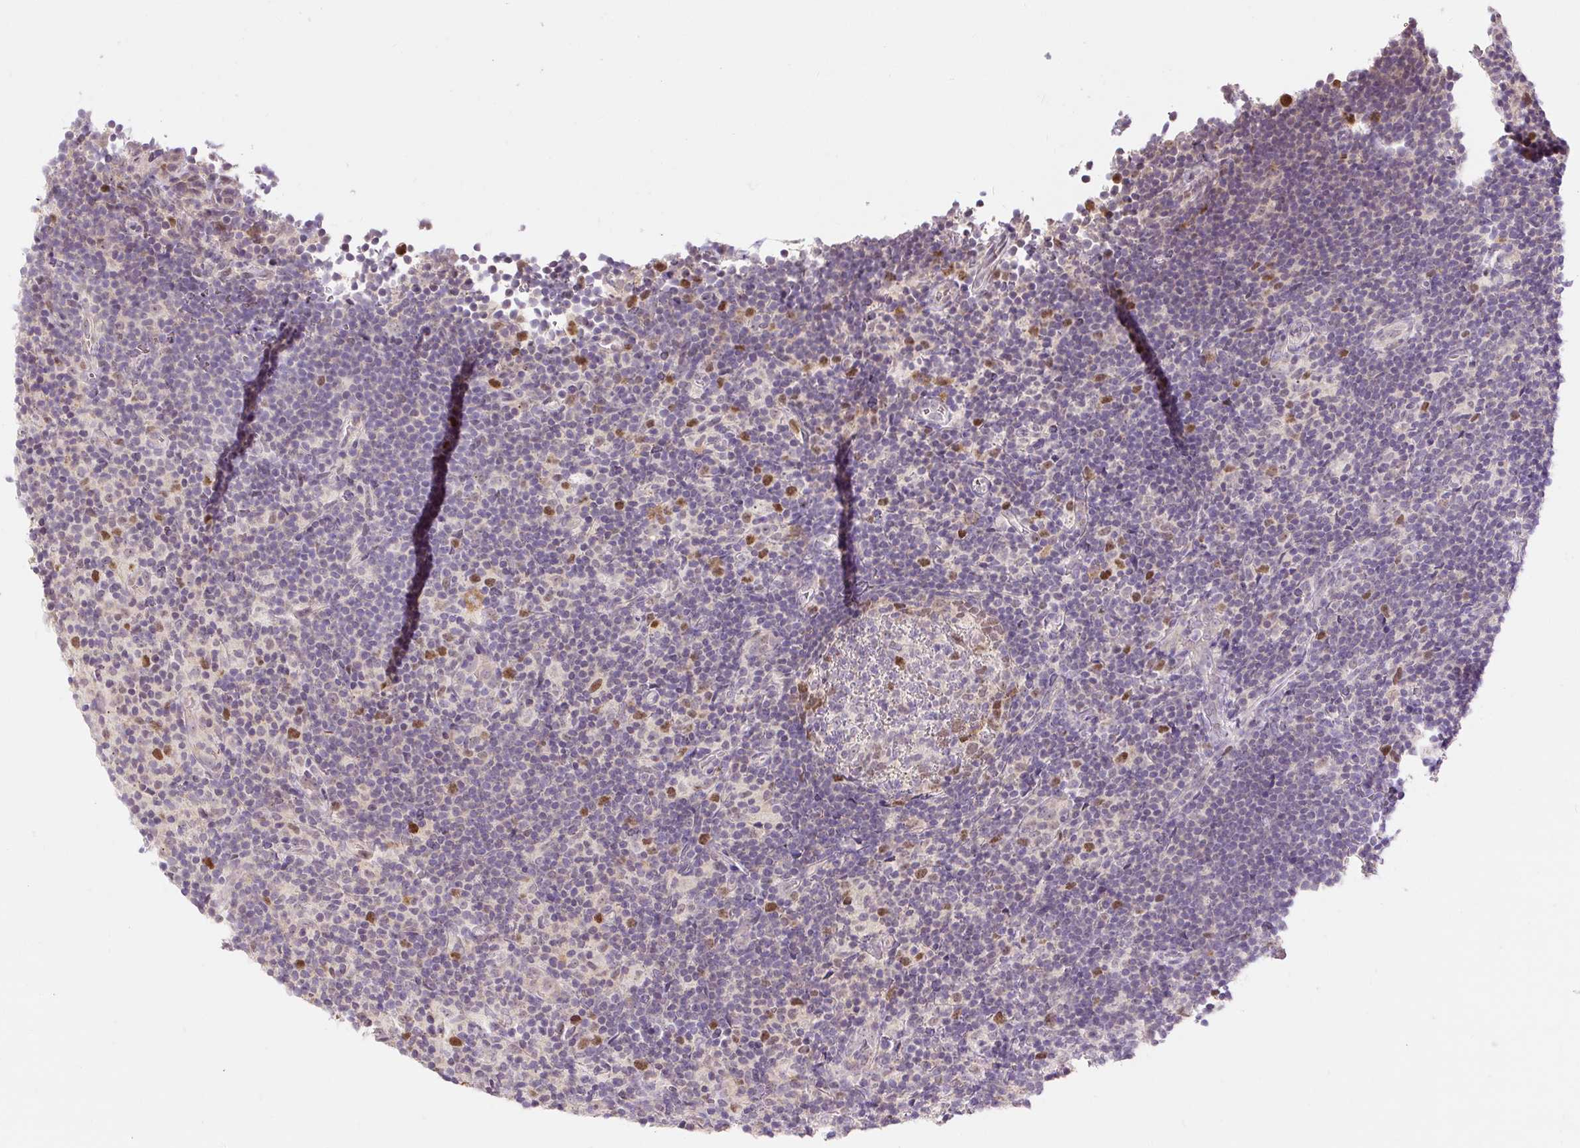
{"staining": {"intensity": "negative", "quantity": "none", "location": "none"}, "tissue": "lymphoma", "cell_type": "Tumor cells", "image_type": "cancer", "snomed": [{"axis": "morphology", "description": "Hodgkin's disease, NOS"}, {"axis": "topography", "description": "Lymph node"}], "caption": "DAB immunohistochemical staining of lymphoma reveals no significant staining in tumor cells. (Stains: DAB IHC with hematoxylin counter stain, Microscopy: brightfield microscopy at high magnification).", "gene": "RACGAP1", "patient": {"sex": "female", "age": 57}}